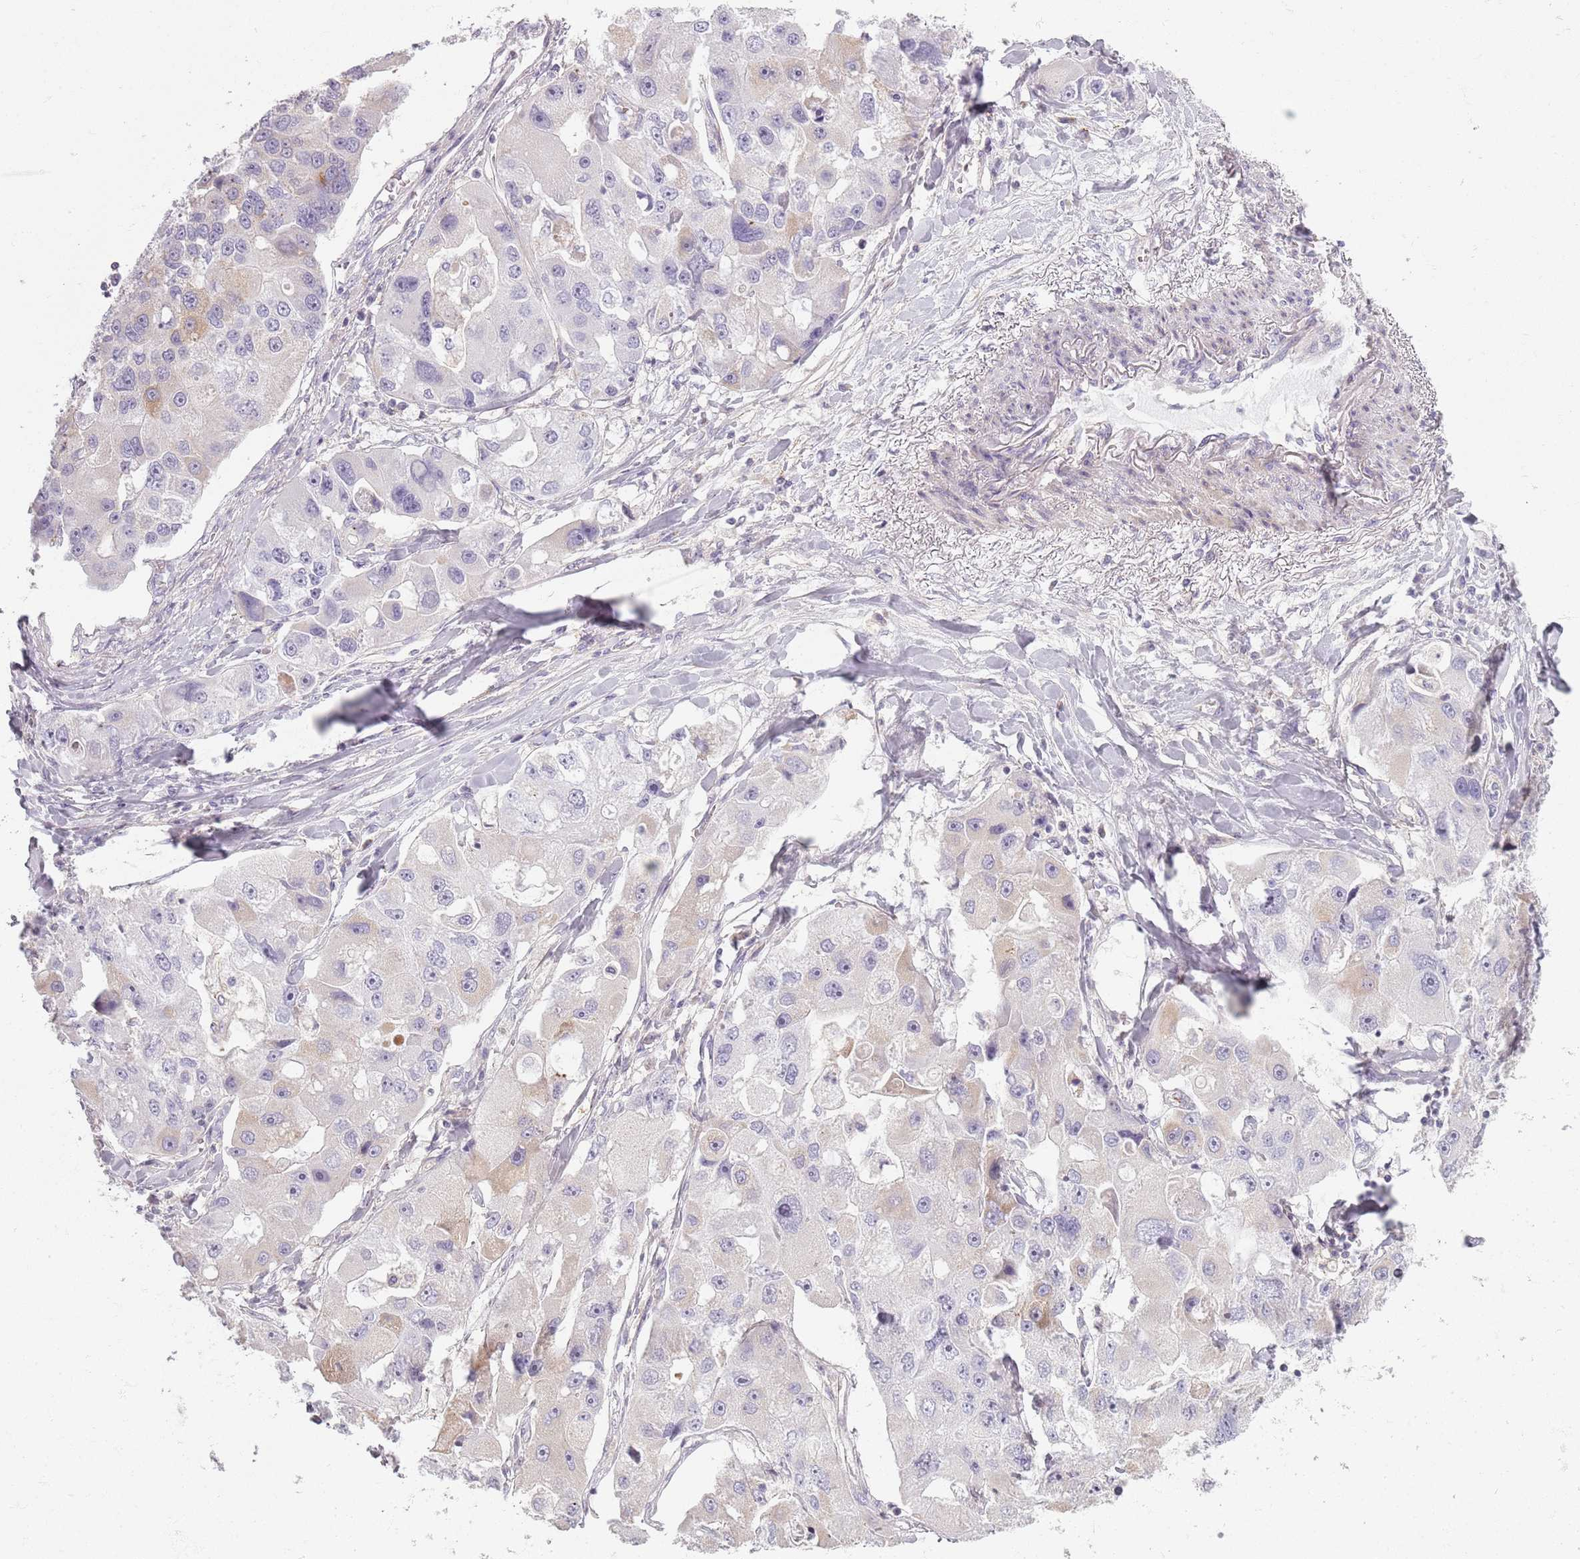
{"staining": {"intensity": "moderate", "quantity": "<25%", "location": "cytoplasmic/membranous"}, "tissue": "lung cancer", "cell_type": "Tumor cells", "image_type": "cancer", "snomed": [{"axis": "morphology", "description": "Adenocarcinoma, NOS"}, {"axis": "topography", "description": "Lung"}], "caption": "Immunohistochemical staining of lung adenocarcinoma shows low levels of moderate cytoplasmic/membranous staining in approximately <25% of tumor cells. Using DAB (3,3'-diaminobenzidine) (brown) and hematoxylin (blue) stains, captured at high magnification using brightfield microscopy.", "gene": "SYNGR3", "patient": {"sex": "female", "age": 54}}